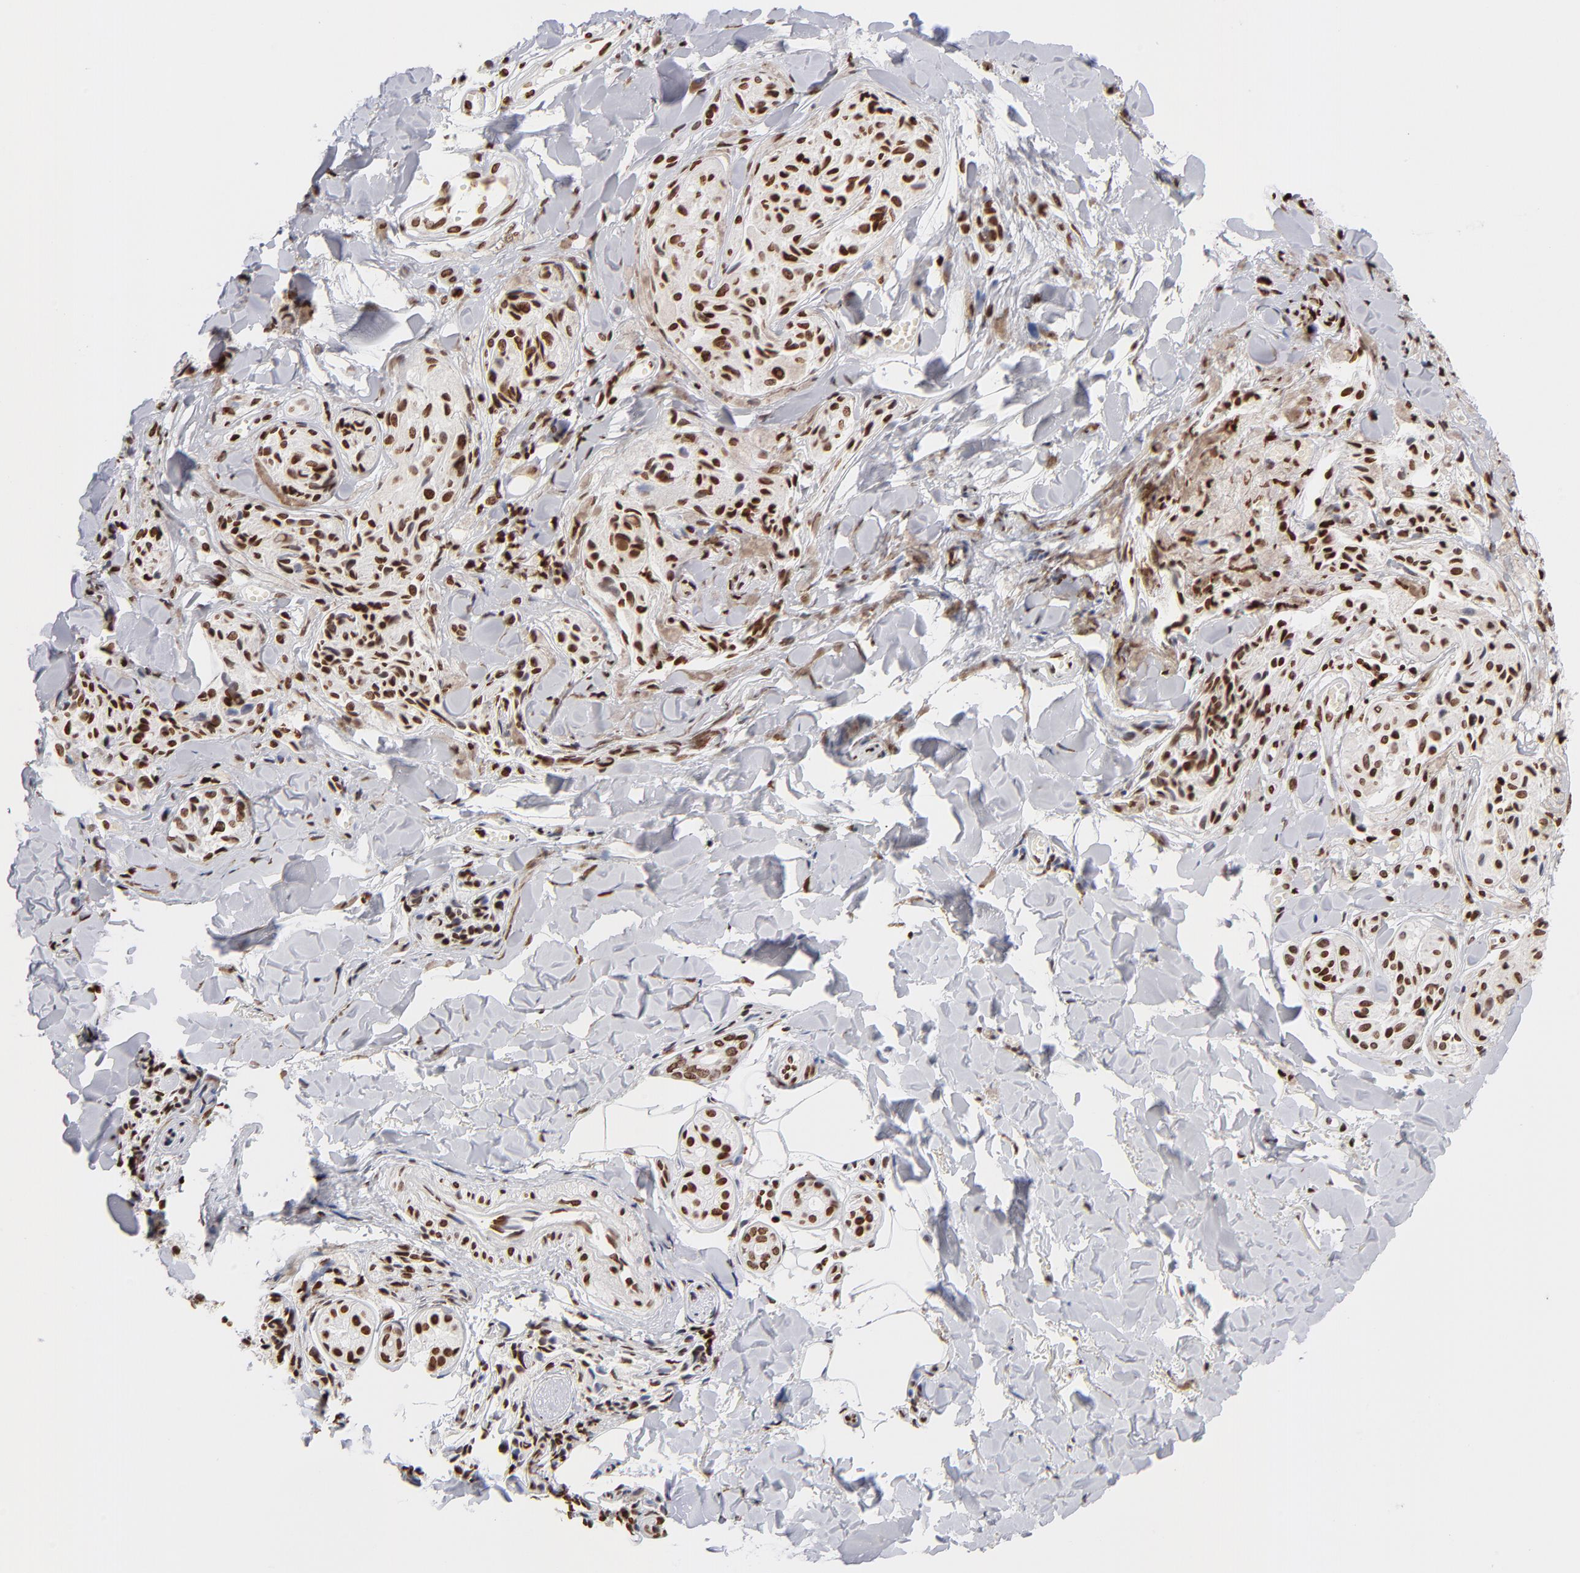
{"staining": {"intensity": "strong", "quantity": ">75%", "location": "nuclear"}, "tissue": "melanoma", "cell_type": "Tumor cells", "image_type": "cancer", "snomed": [{"axis": "morphology", "description": "Malignant melanoma, Metastatic site"}, {"axis": "topography", "description": "Skin"}], "caption": "A brown stain labels strong nuclear expression of a protein in human malignant melanoma (metastatic site) tumor cells.", "gene": "RTL4", "patient": {"sex": "female", "age": 66}}